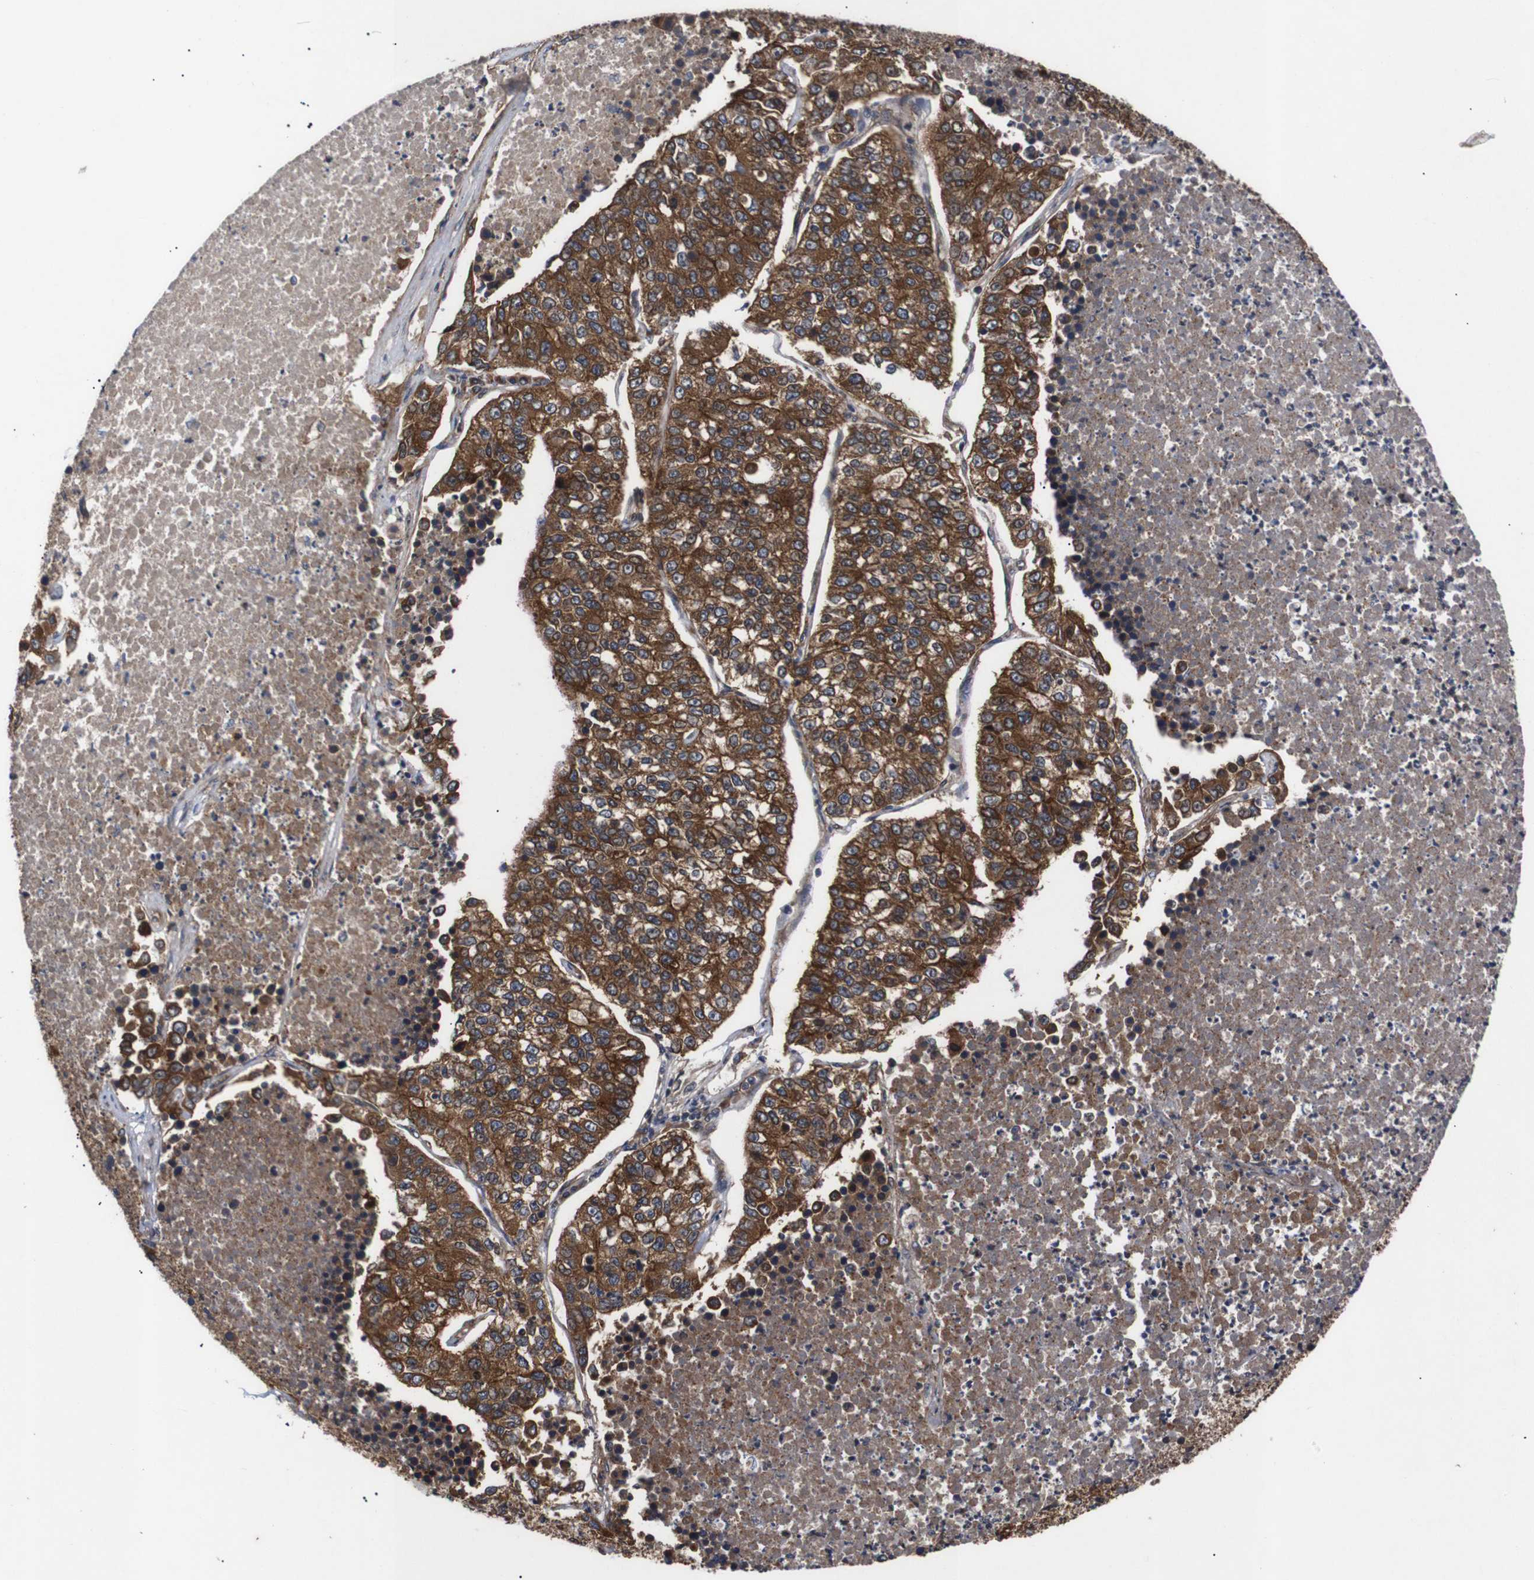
{"staining": {"intensity": "strong", "quantity": ">75%", "location": "cytoplasmic/membranous"}, "tissue": "lung cancer", "cell_type": "Tumor cells", "image_type": "cancer", "snomed": [{"axis": "morphology", "description": "Adenocarcinoma, NOS"}, {"axis": "topography", "description": "Lung"}], "caption": "Approximately >75% of tumor cells in lung adenocarcinoma display strong cytoplasmic/membranous protein staining as visualized by brown immunohistochemical staining.", "gene": "PAWR", "patient": {"sex": "male", "age": 49}}